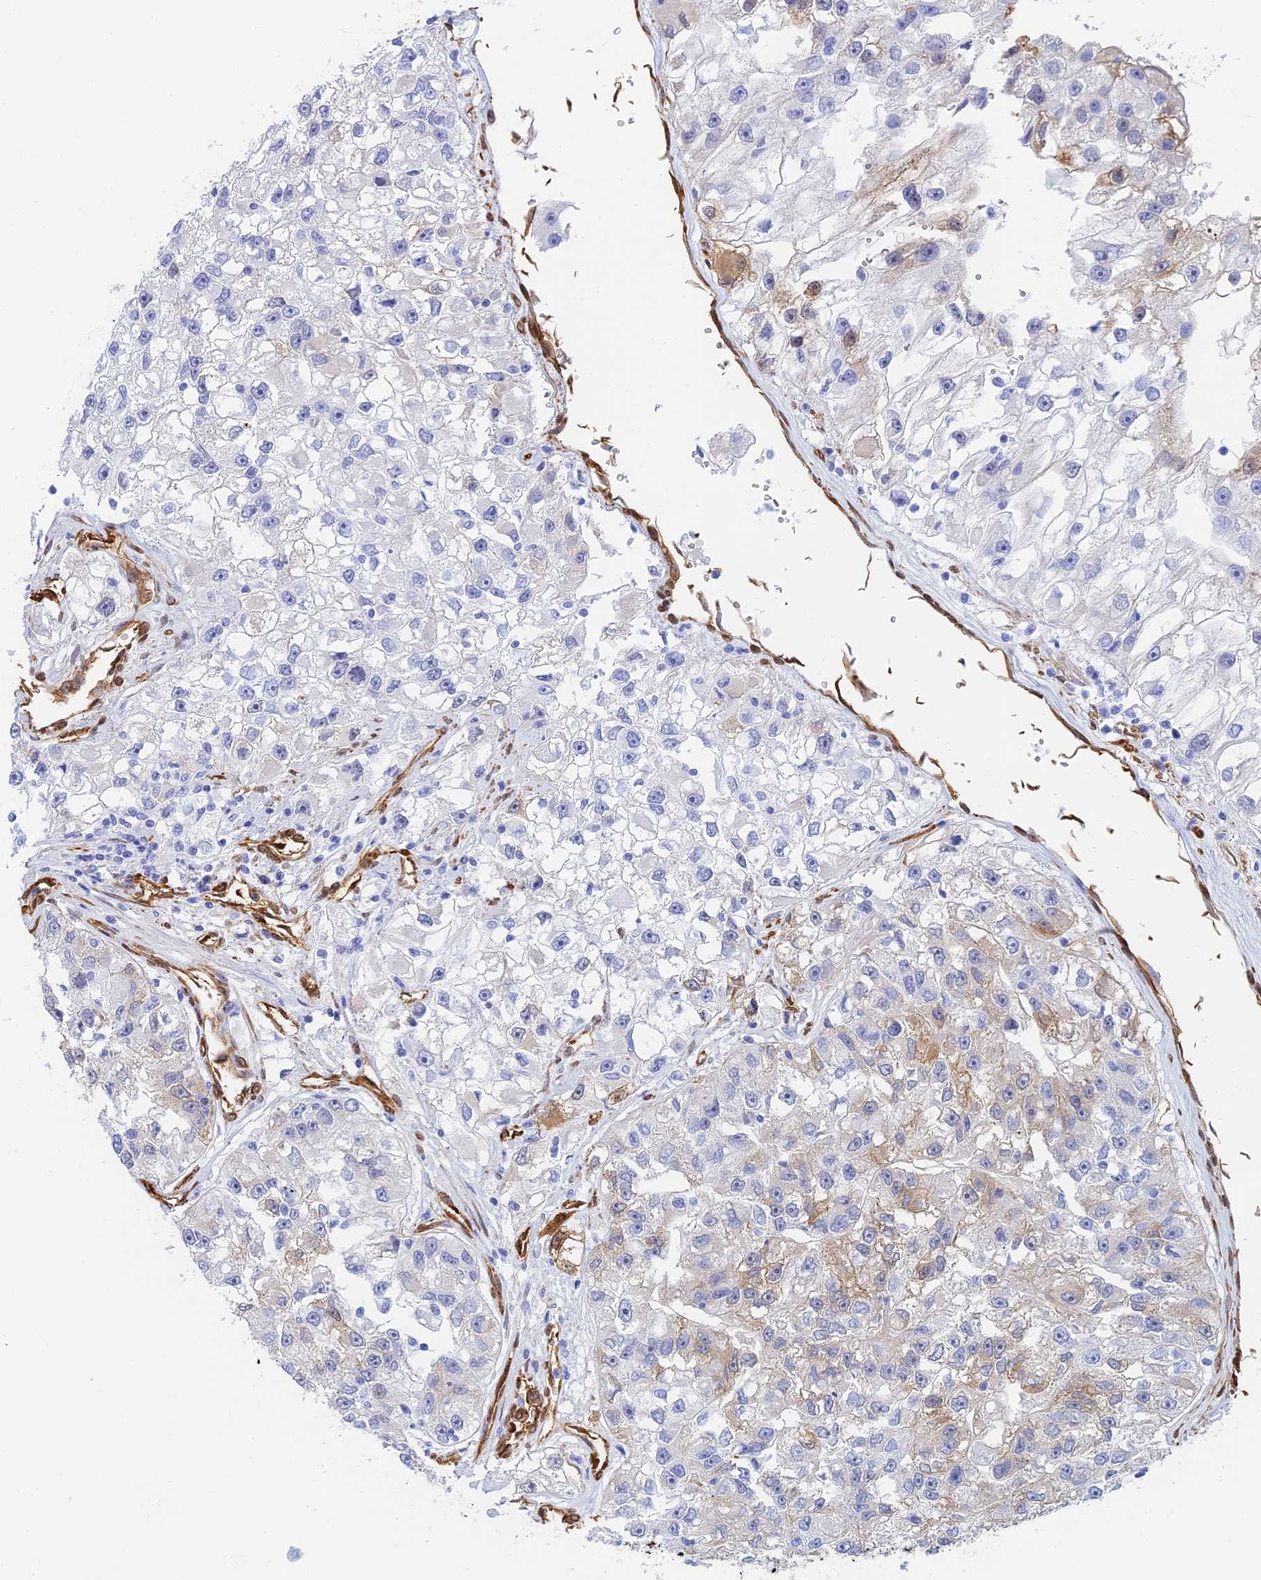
{"staining": {"intensity": "weak", "quantity": "<25%", "location": "cytoplasmic/membranous"}, "tissue": "renal cancer", "cell_type": "Tumor cells", "image_type": "cancer", "snomed": [{"axis": "morphology", "description": "Adenocarcinoma, NOS"}, {"axis": "topography", "description": "Kidney"}], "caption": "Tumor cells are negative for protein expression in human adenocarcinoma (renal).", "gene": "CRIP2", "patient": {"sex": "male", "age": 63}}